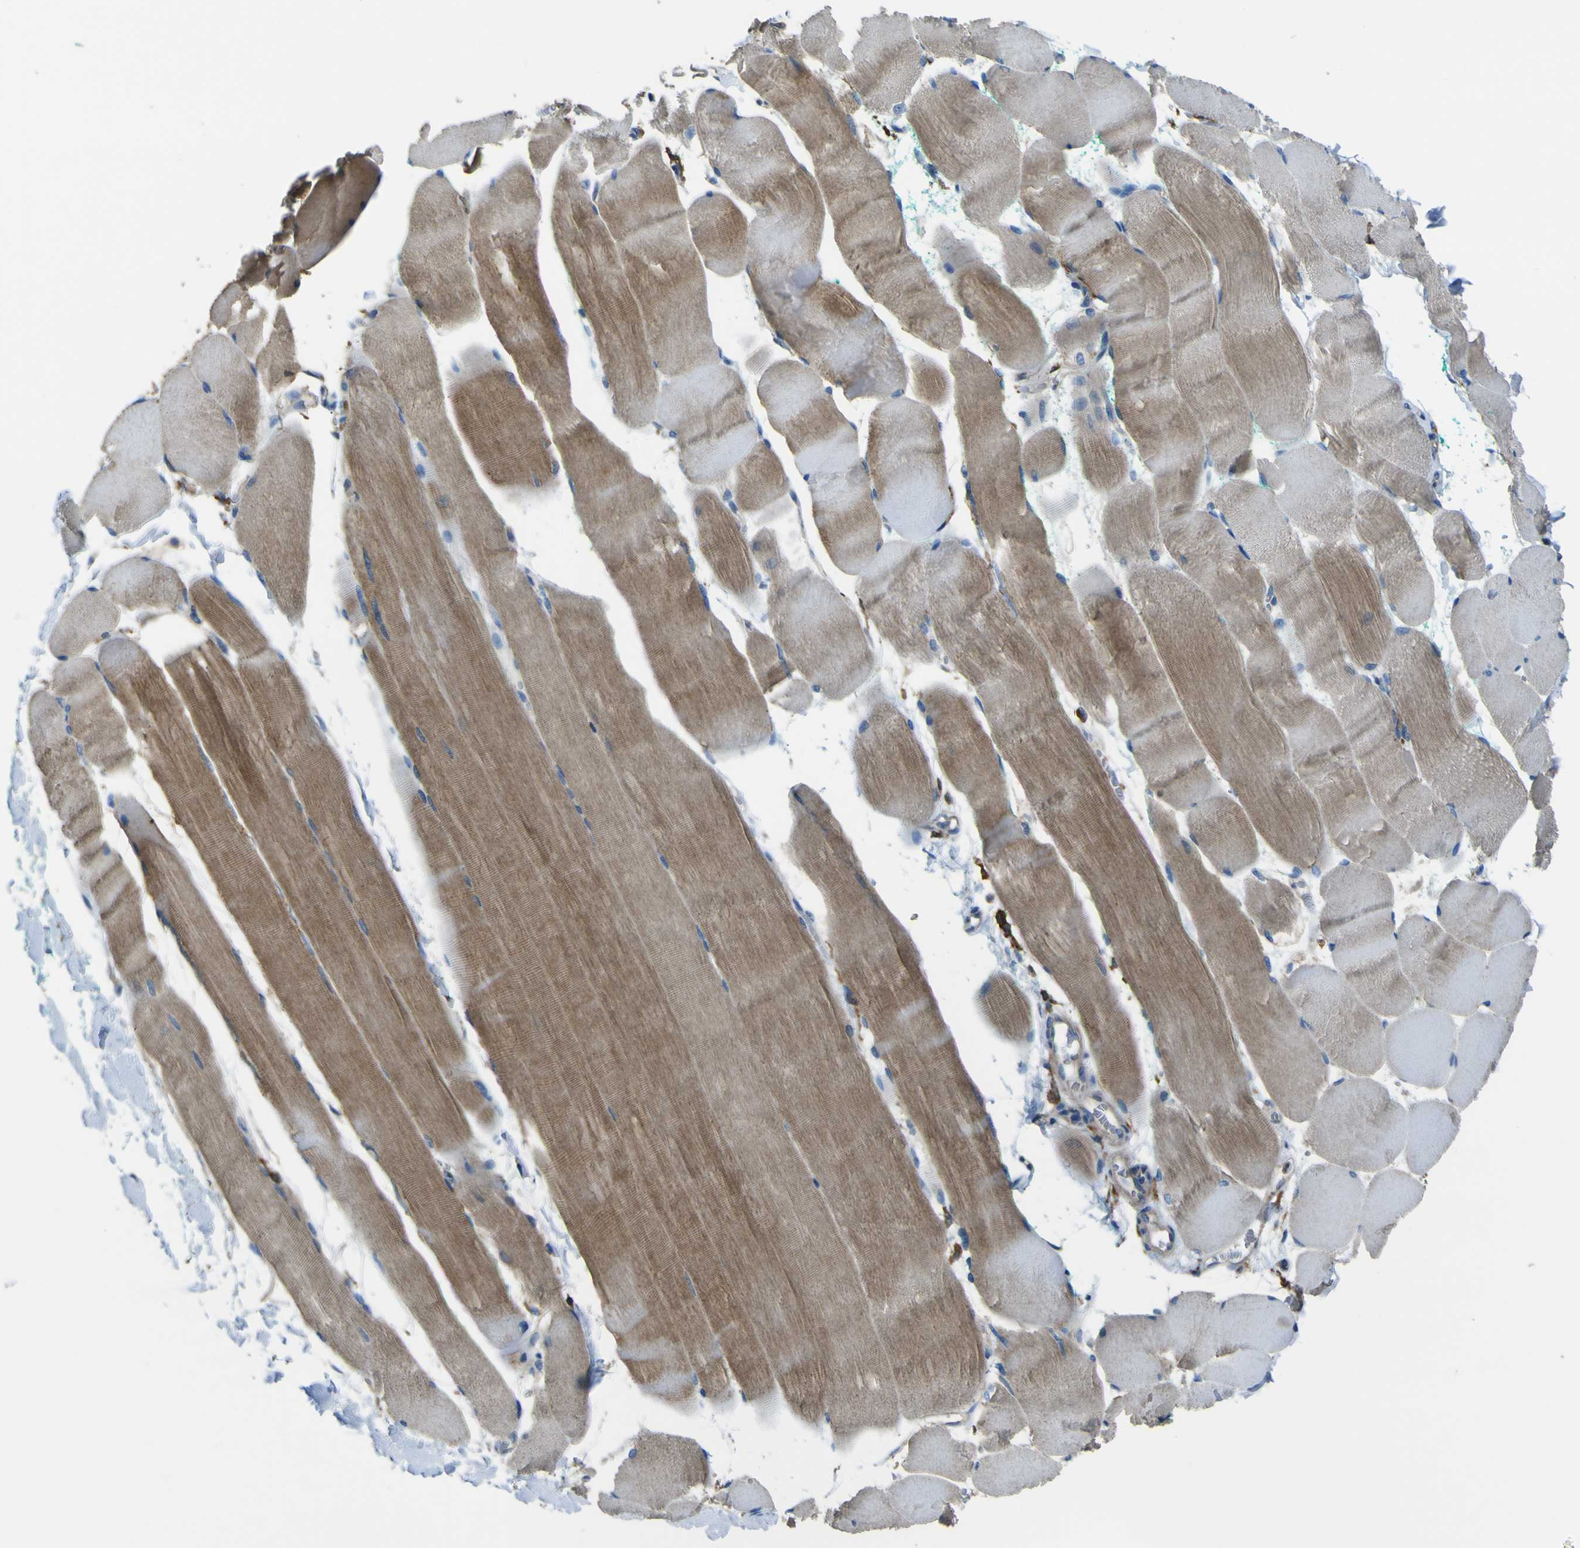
{"staining": {"intensity": "moderate", "quantity": ">75%", "location": "cytoplasmic/membranous"}, "tissue": "skeletal muscle", "cell_type": "Myocytes", "image_type": "normal", "snomed": [{"axis": "morphology", "description": "Normal tissue, NOS"}, {"axis": "morphology", "description": "Squamous cell carcinoma, NOS"}, {"axis": "topography", "description": "Skeletal muscle"}], "caption": "A high-resolution micrograph shows immunohistochemistry (IHC) staining of unremarkable skeletal muscle, which exhibits moderate cytoplasmic/membranous positivity in about >75% of myocytes. (IHC, brightfield microscopy, high magnification).", "gene": "LAIR1", "patient": {"sex": "male", "age": 51}}